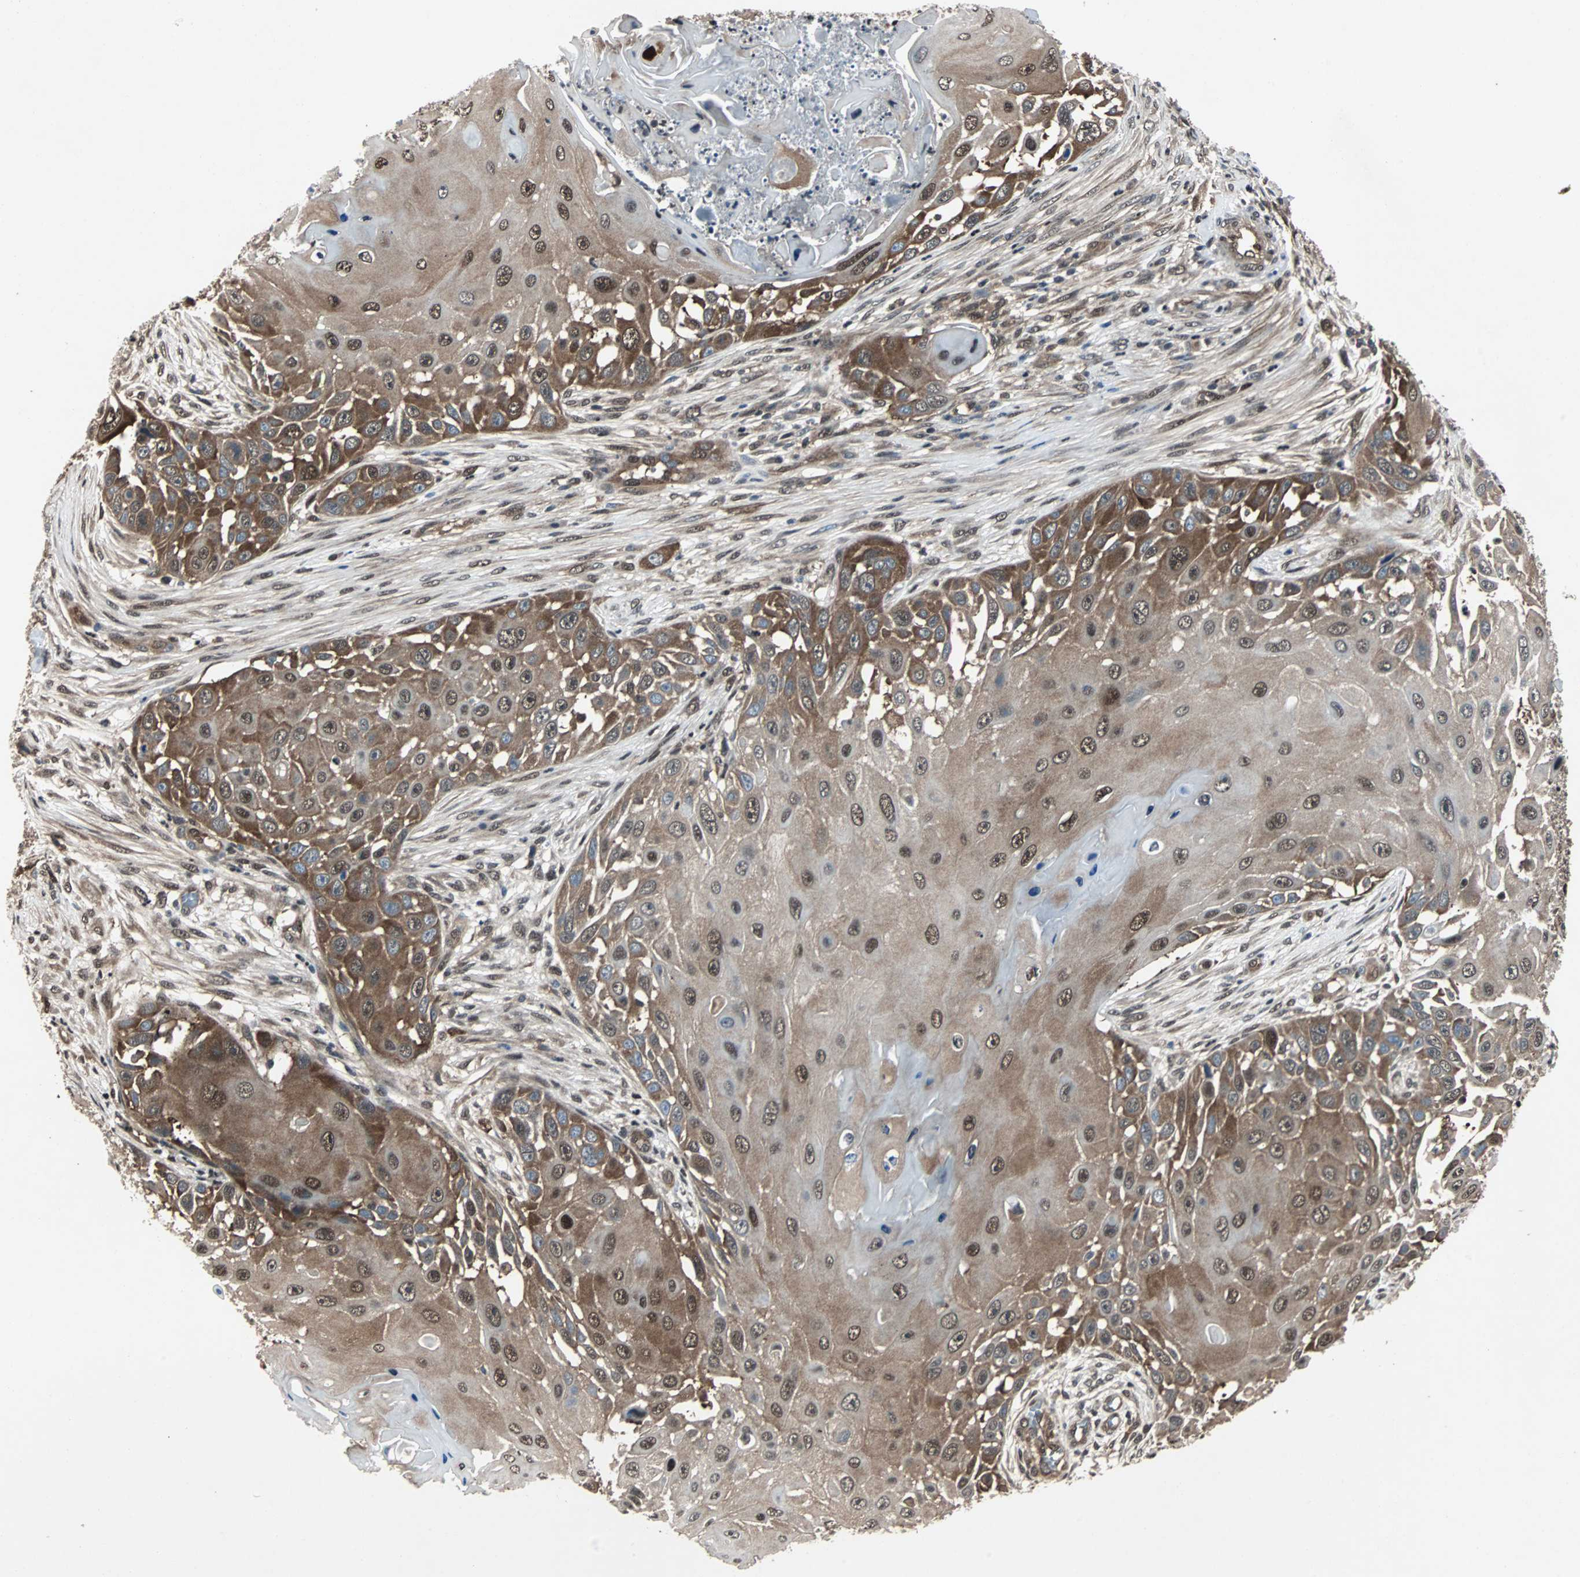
{"staining": {"intensity": "moderate", "quantity": ">75%", "location": "cytoplasmic/membranous,nuclear"}, "tissue": "skin cancer", "cell_type": "Tumor cells", "image_type": "cancer", "snomed": [{"axis": "morphology", "description": "Squamous cell carcinoma, NOS"}, {"axis": "topography", "description": "Skin"}], "caption": "Brown immunohistochemical staining in human skin cancer demonstrates moderate cytoplasmic/membranous and nuclear positivity in about >75% of tumor cells. (IHC, brightfield microscopy, high magnification).", "gene": "ACLY", "patient": {"sex": "female", "age": 44}}